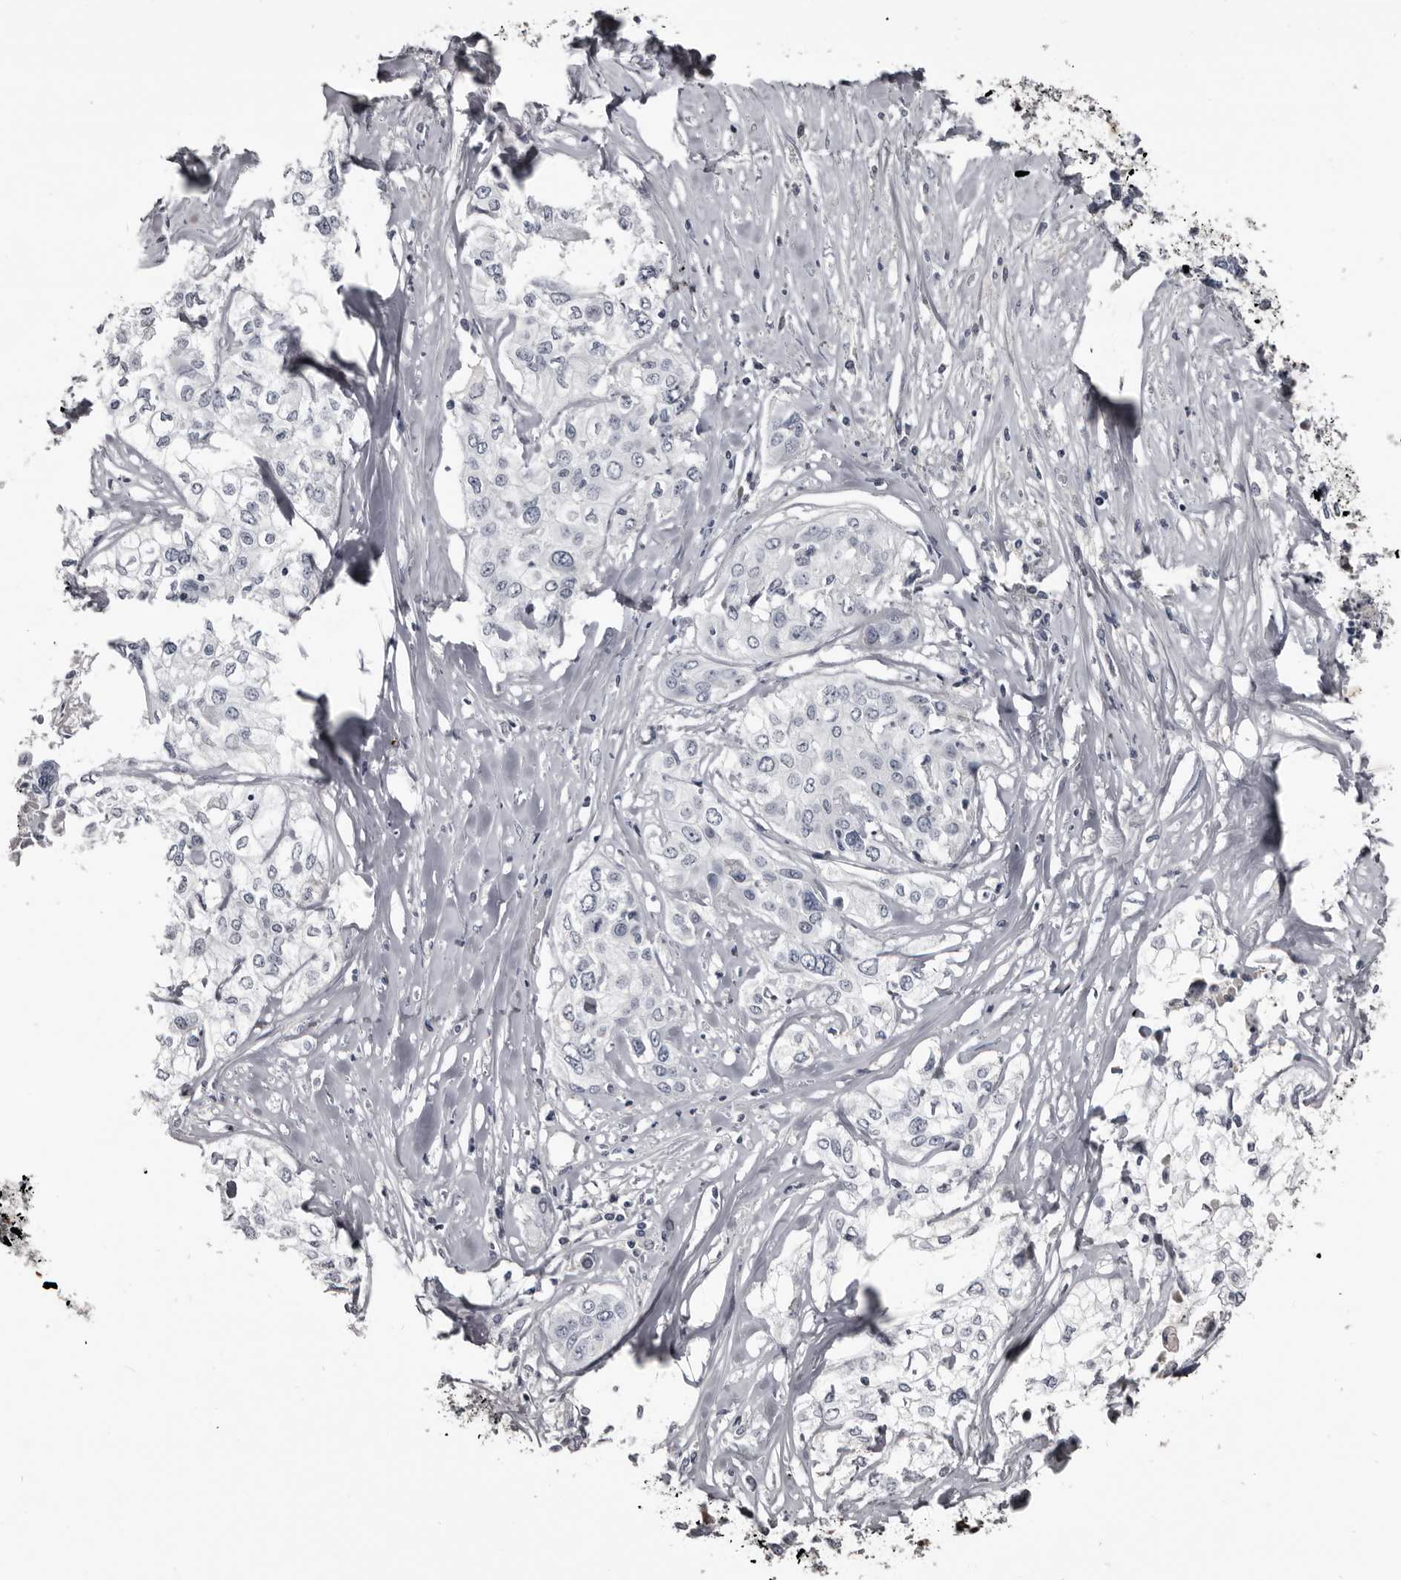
{"staining": {"intensity": "negative", "quantity": "none", "location": "none"}, "tissue": "cervical cancer", "cell_type": "Tumor cells", "image_type": "cancer", "snomed": [{"axis": "morphology", "description": "Squamous cell carcinoma, NOS"}, {"axis": "topography", "description": "Cervix"}], "caption": "Image shows no protein positivity in tumor cells of cervical squamous cell carcinoma tissue.", "gene": "GREB1", "patient": {"sex": "female", "age": 31}}